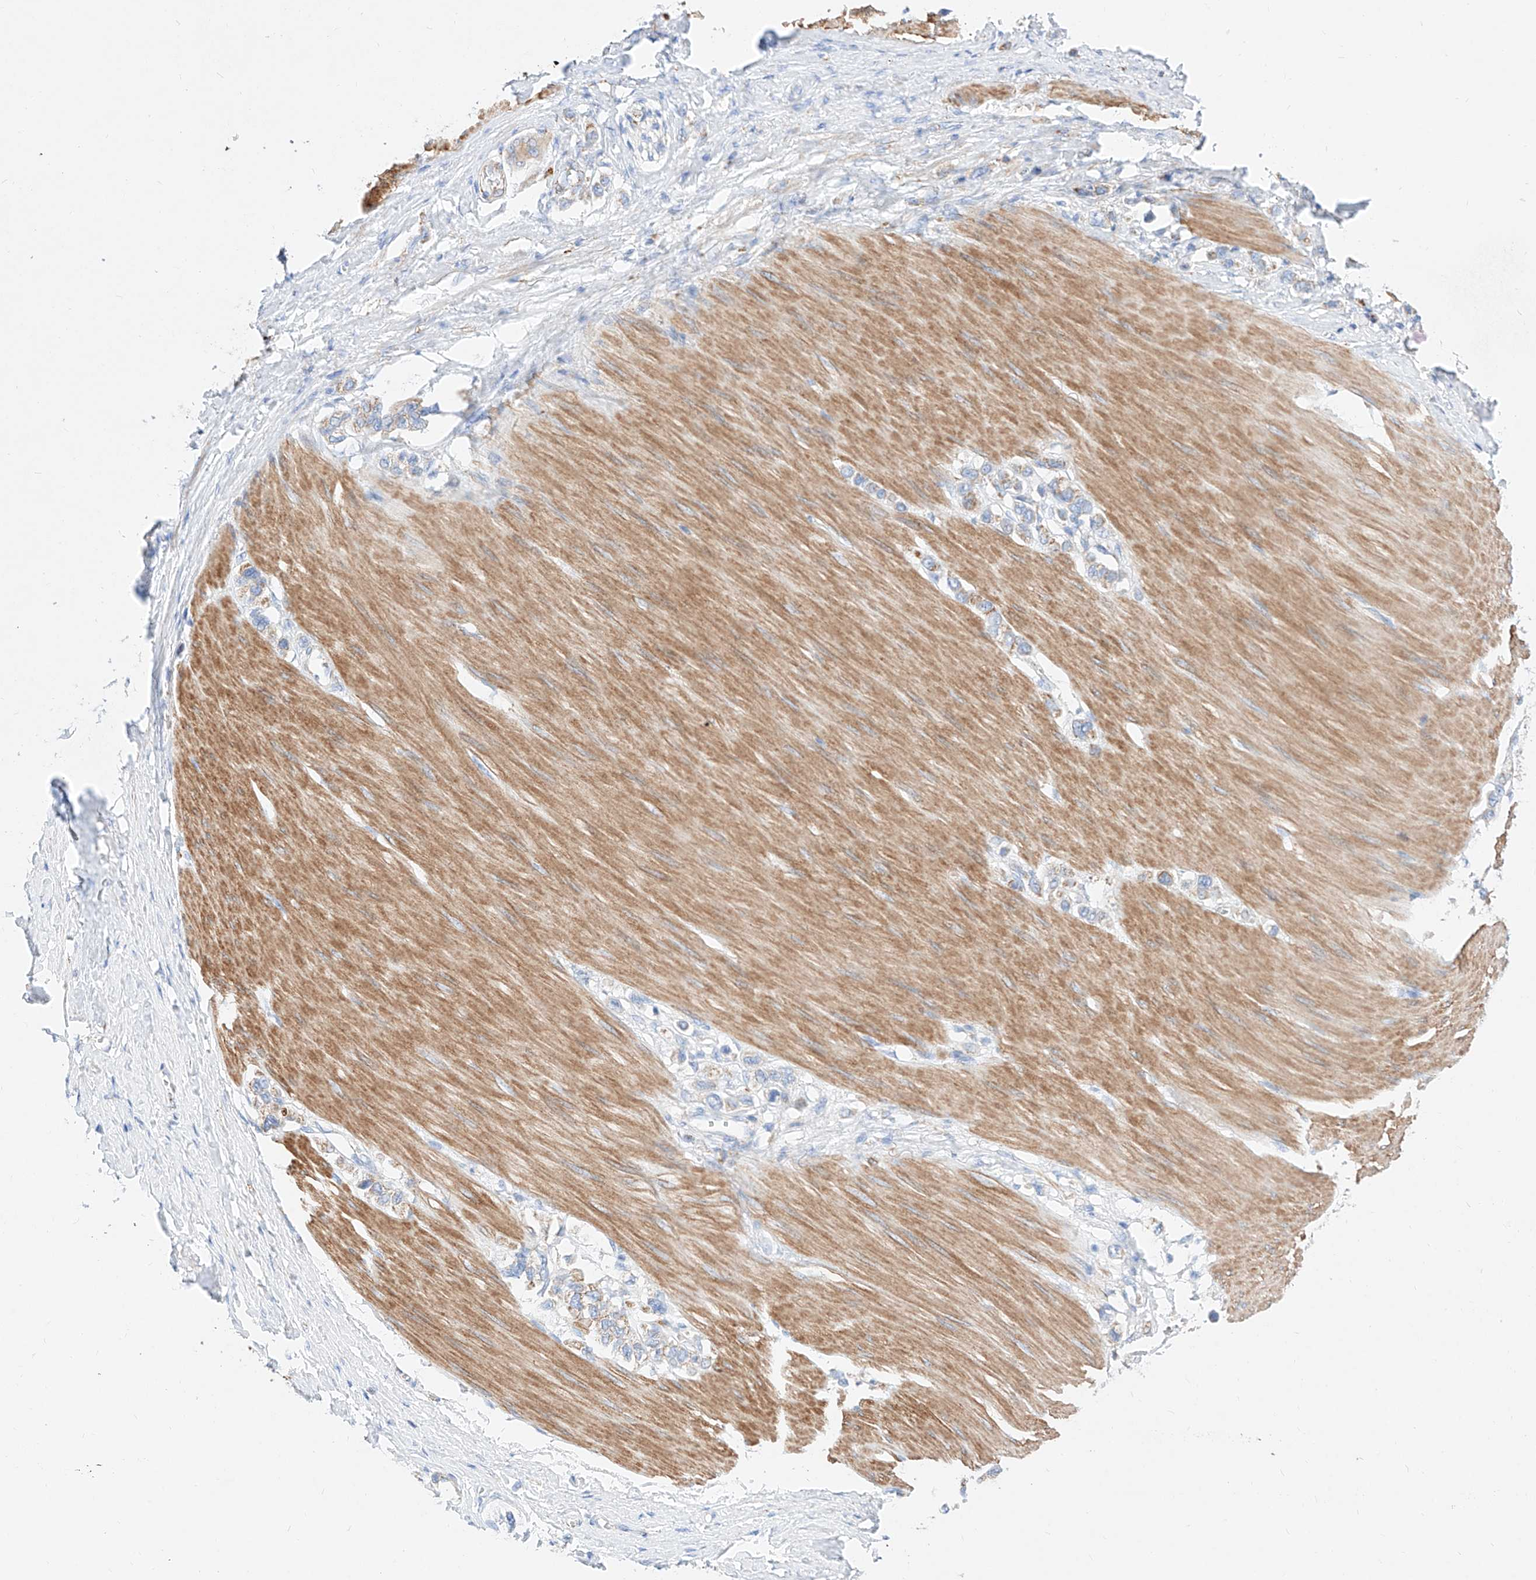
{"staining": {"intensity": "weak", "quantity": "25%-75%", "location": "cytoplasmic/membranous"}, "tissue": "stomach cancer", "cell_type": "Tumor cells", "image_type": "cancer", "snomed": [{"axis": "morphology", "description": "Adenocarcinoma, NOS"}, {"axis": "topography", "description": "Stomach"}], "caption": "Tumor cells reveal low levels of weak cytoplasmic/membranous positivity in approximately 25%-75% of cells in human stomach cancer.", "gene": "C6orf62", "patient": {"sex": "female", "age": 65}}